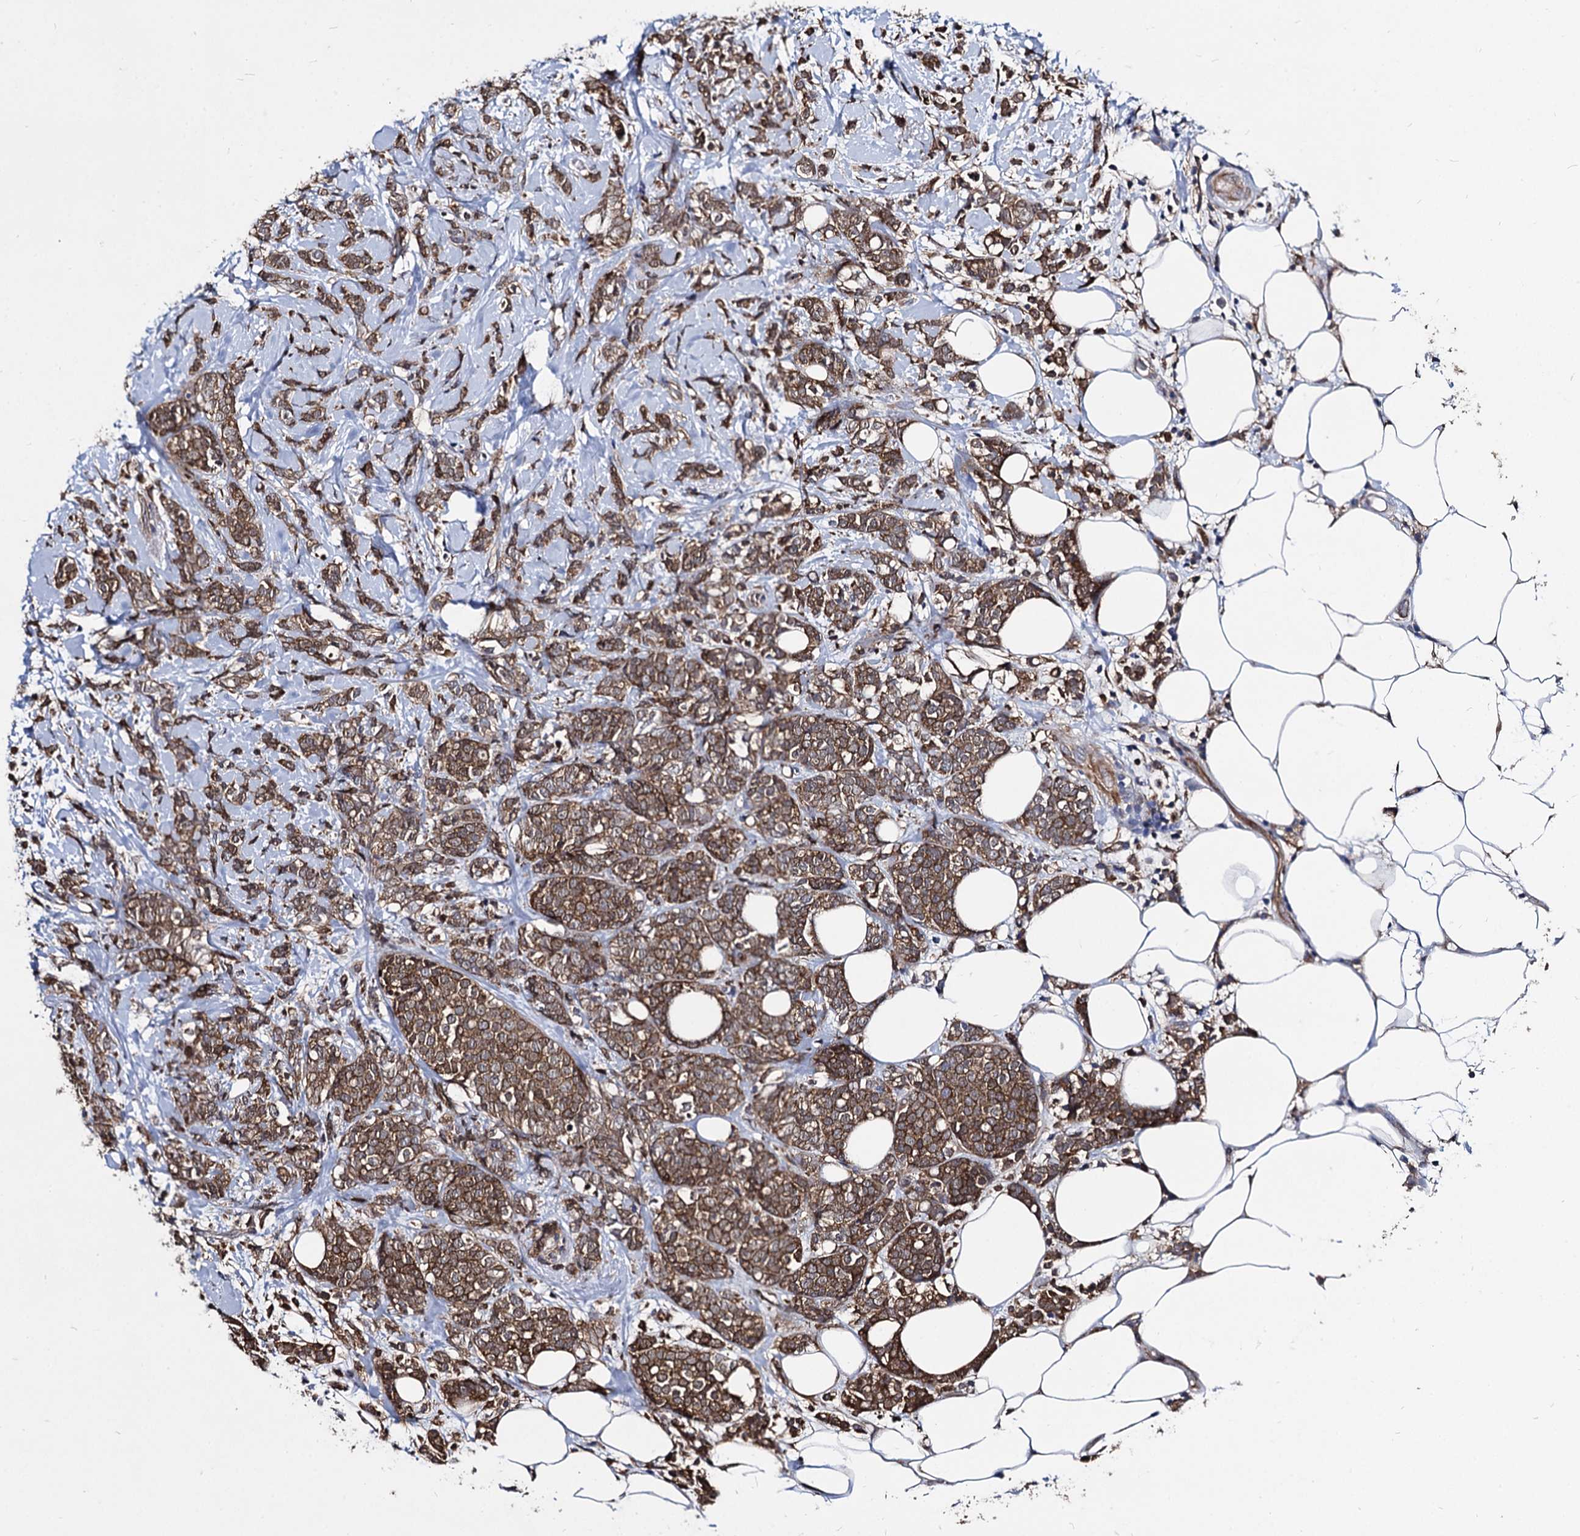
{"staining": {"intensity": "moderate", "quantity": ">75%", "location": "cytoplasmic/membranous"}, "tissue": "breast cancer", "cell_type": "Tumor cells", "image_type": "cancer", "snomed": [{"axis": "morphology", "description": "Lobular carcinoma"}, {"axis": "topography", "description": "Breast"}], "caption": "Protein expression analysis of human lobular carcinoma (breast) reveals moderate cytoplasmic/membranous expression in approximately >75% of tumor cells.", "gene": "NME1", "patient": {"sex": "female", "age": 58}}